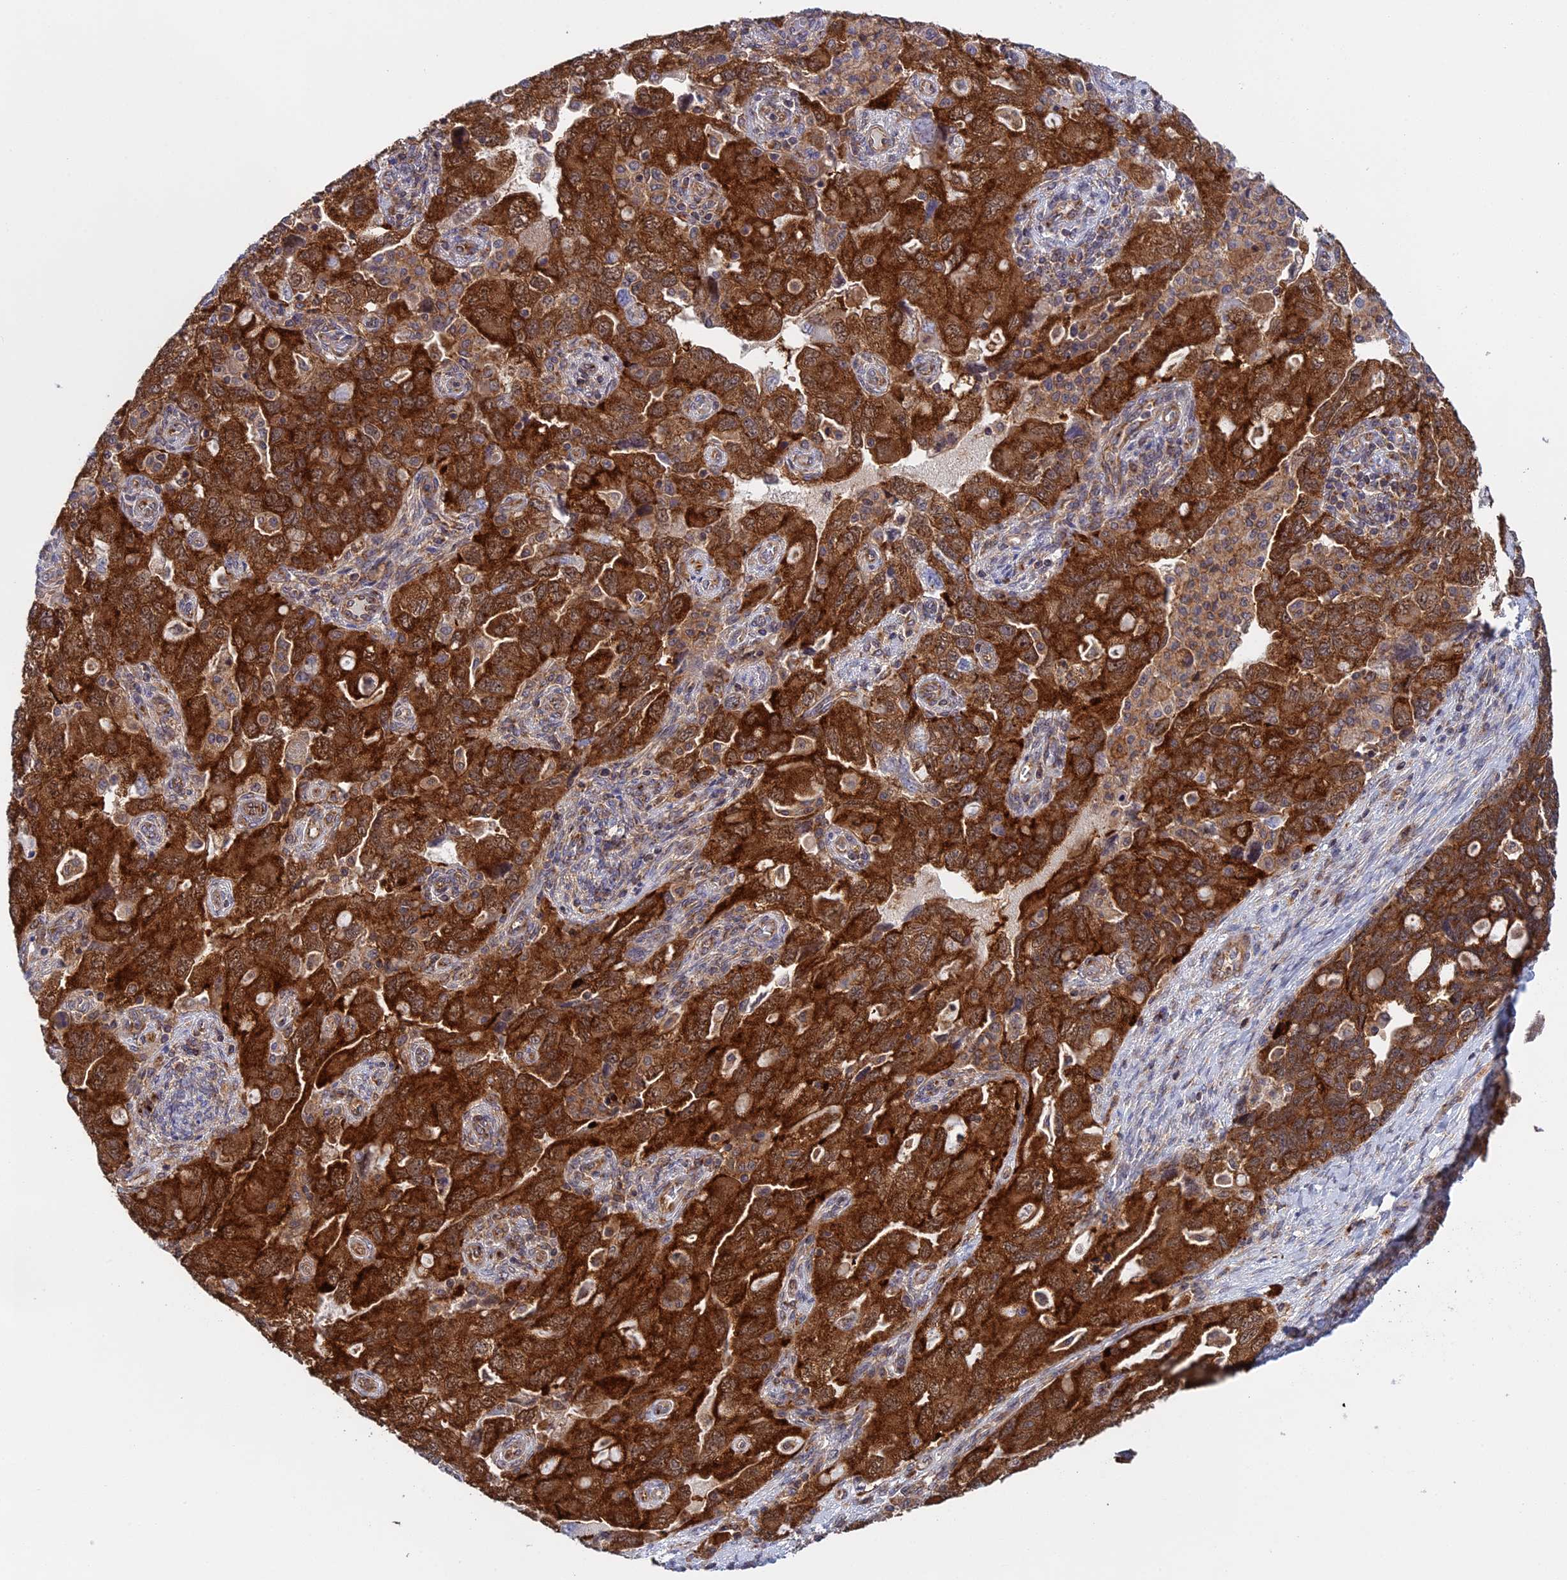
{"staining": {"intensity": "strong", "quantity": ">75%", "location": "cytoplasmic/membranous"}, "tissue": "ovarian cancer", "cell_type": "Tumor cells", "image_type": "cancer", "snomed": [{"axis": "morphology", "description": "Carcinoma, endometroid"}, {"axis": "topography", "description": "Ovary"}], "caption": "This is an image of immunohistochemistry staining of ovarian endometroid carcinoma, which shows strong positivity in the cytoplasmic/membranous of tumor cells.", "gene": "CLINT1", "patient": {"sex": "female", "age": 51}}